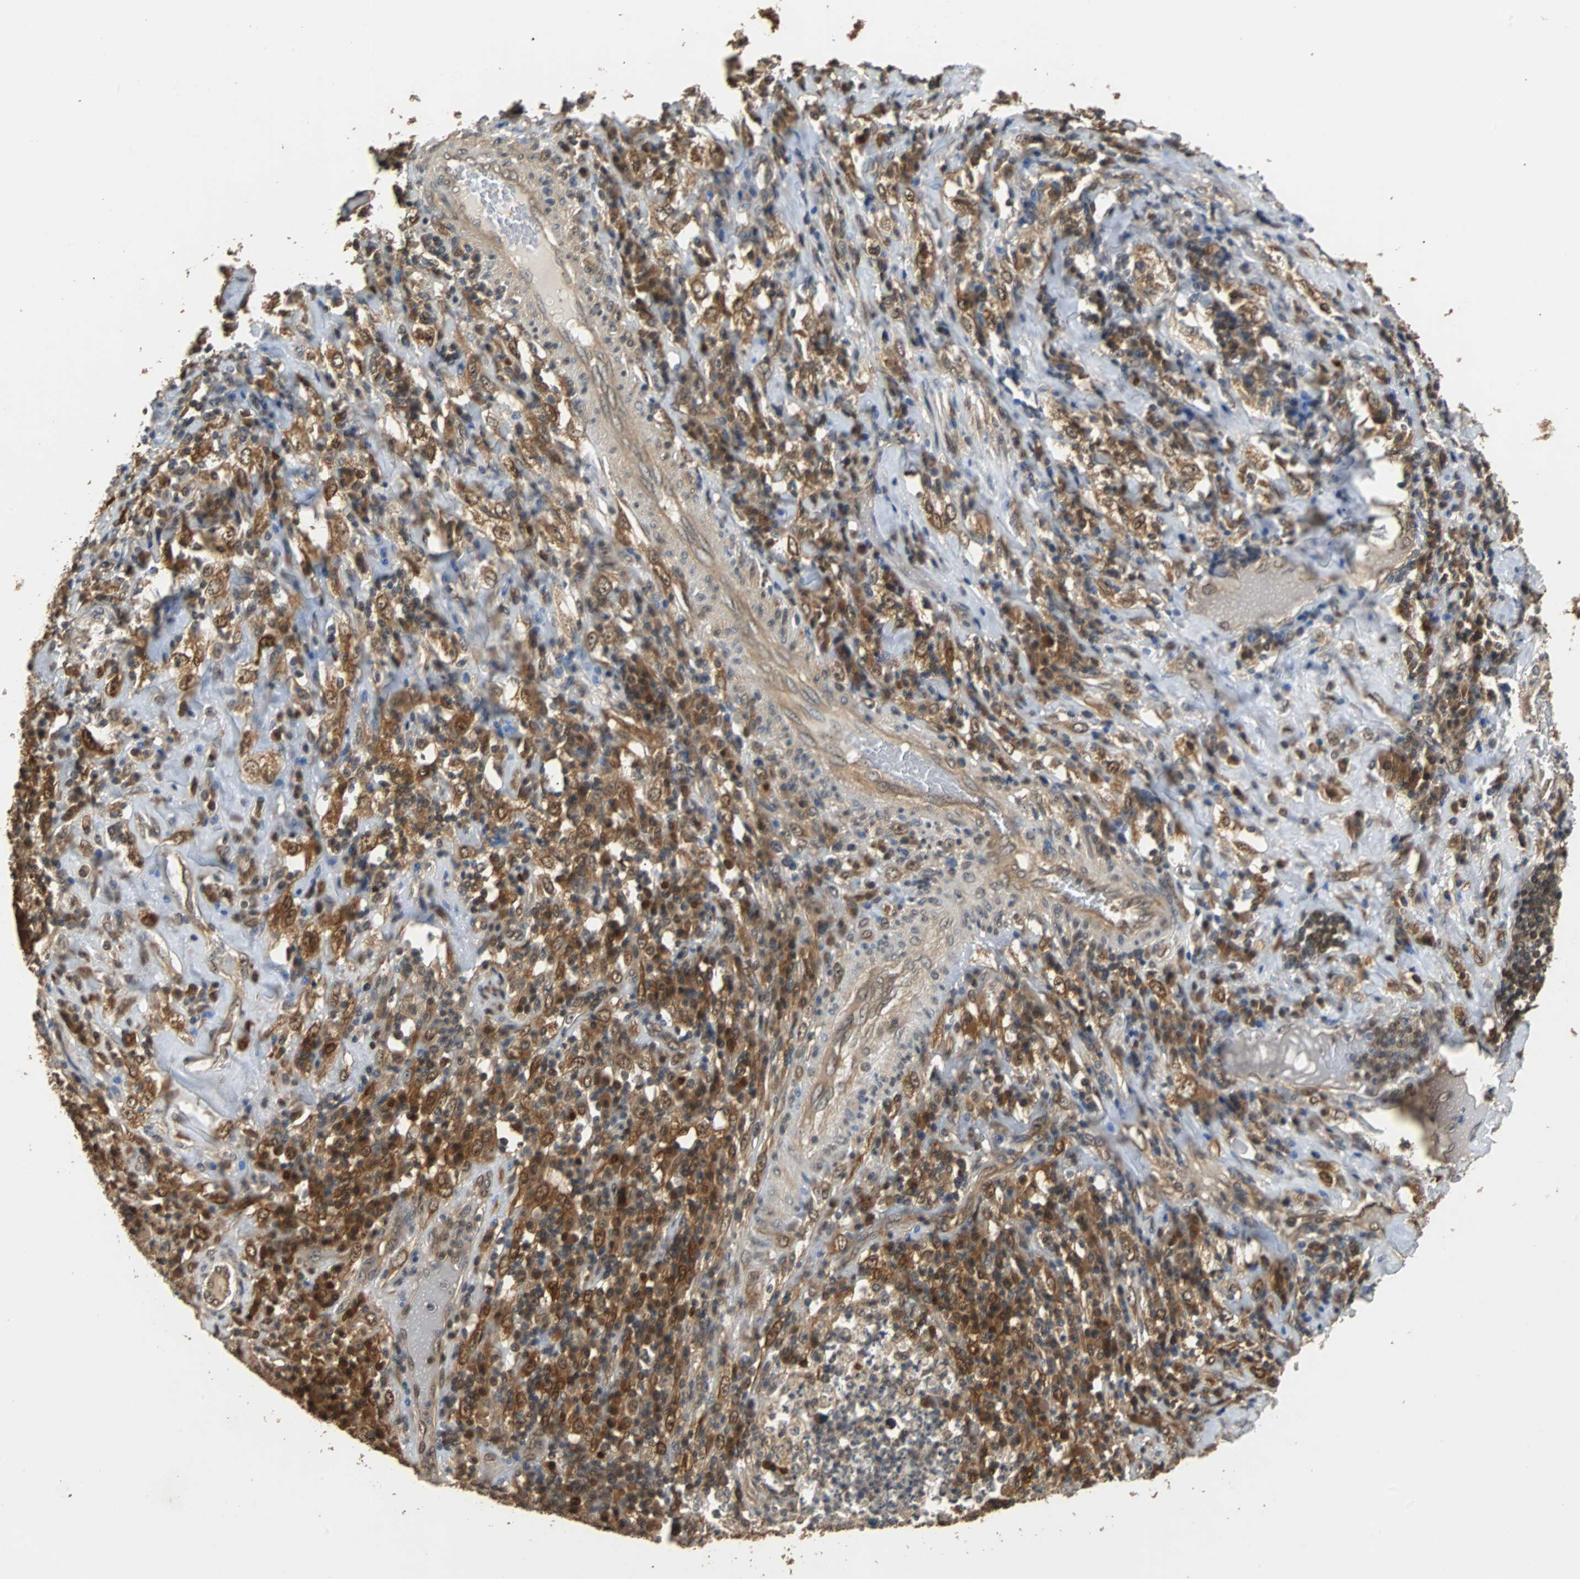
{"staining": {"intensity": "moderate", "quantity": ">75%", "location": "cytoplasmic/membranous,nuclear"}, "tissue": "testis cancer", "cell_type": "Tumor cells", "image_type": "cancer", "snomed": [{"axis": "morphology", "description": "Necrosis, NOS"}, {"axis": "morphology", "description": "Carcinoma, Embryonal, NOS"}, {"axis": "topography", "description": "Testis"}], "caption": "IHC of human embryonal carcinoma (testis) reveals medium levels of moderate cytoplasmic/membranous and nuclear staining in about >75% of tumor cells.", "gene": "PRDX6", "patient": {"sex": "male", "age": 19}}